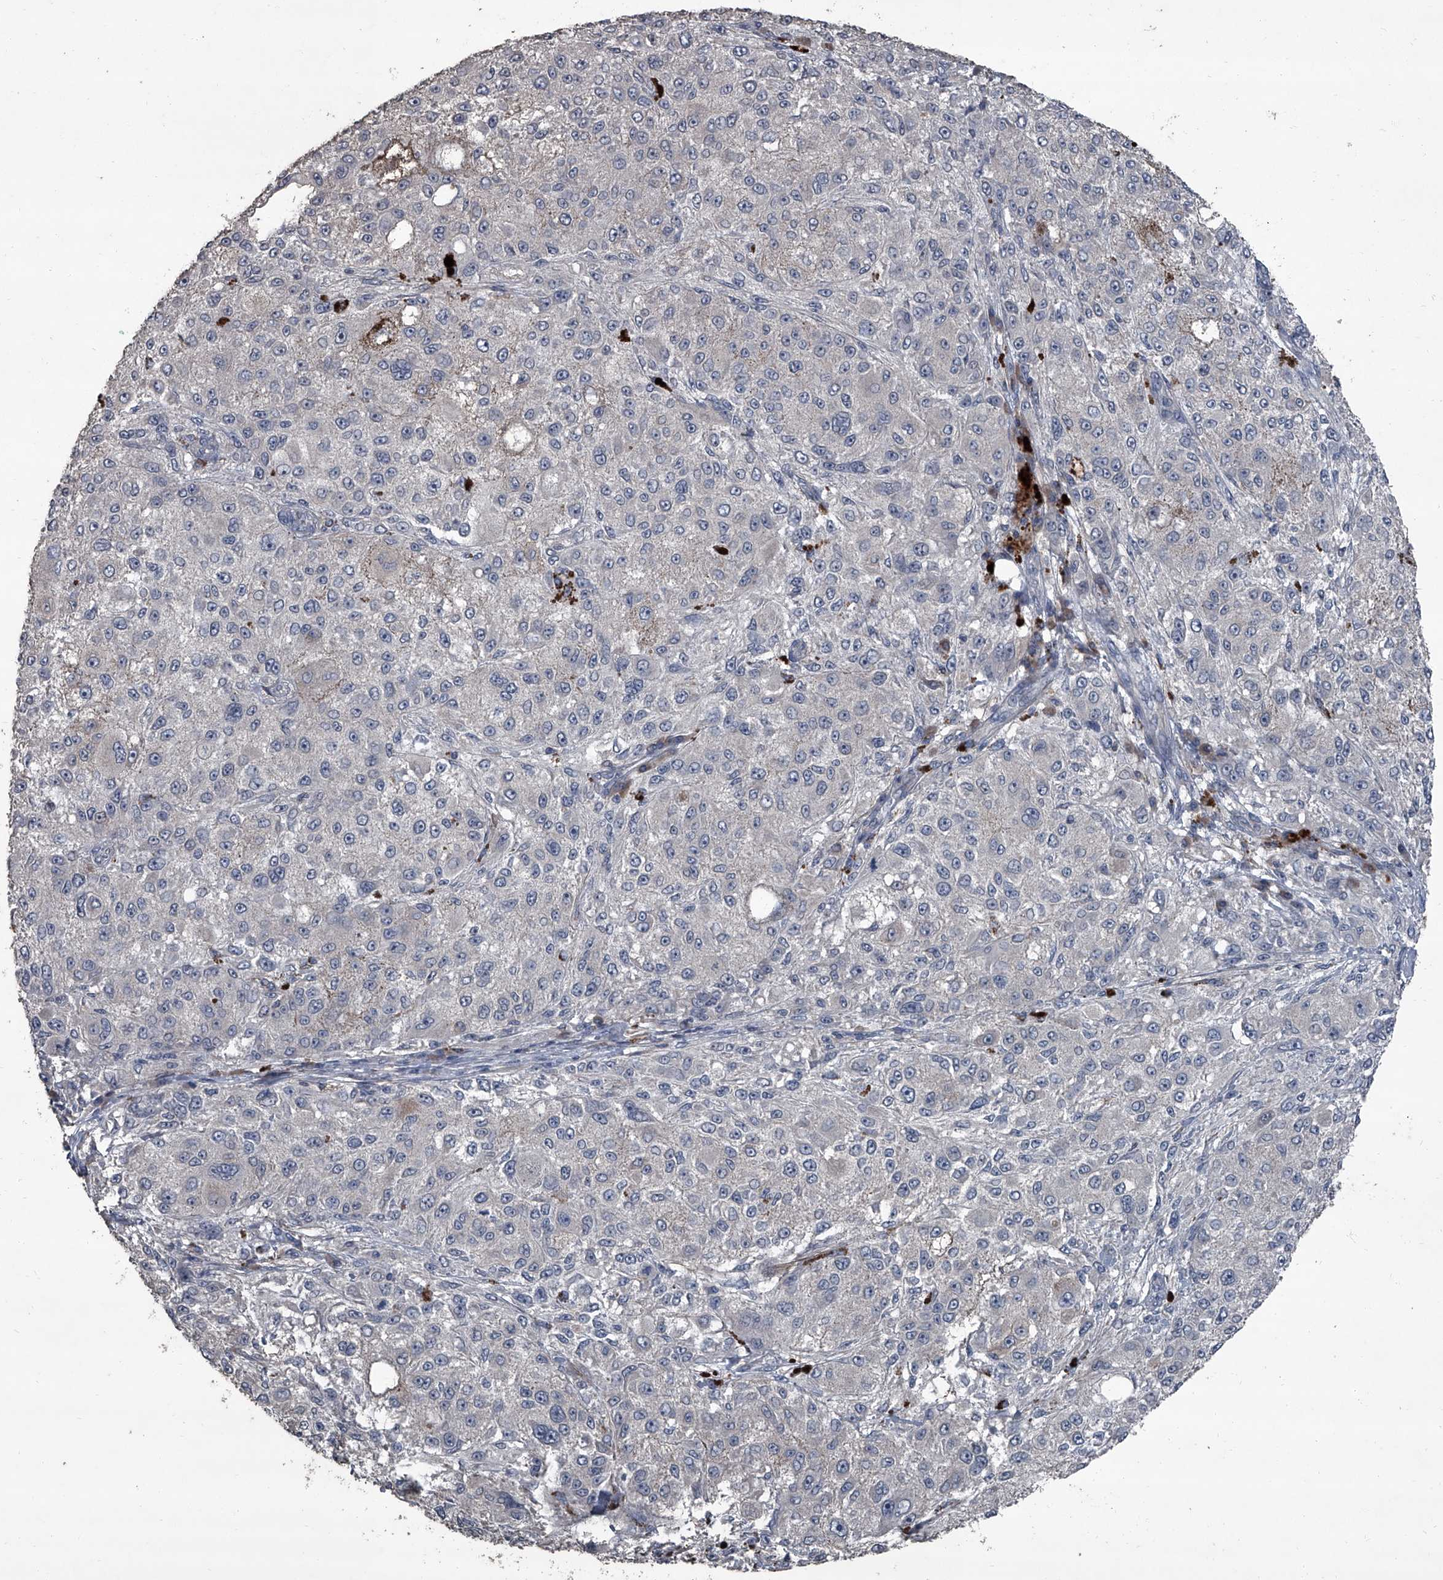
{"staining": {"intensity": "negative", "quantity": "none", "location": "none"}, "tissue": "melanoma", "cell_type": "Tumor cells", "image_type": "cancer", "snomed": [{"axis": "morphology", "description": "Necrosis, NOS"}, {"axis": "morphology", "description": "Malignant melanoma, NOS"}, {"axis": "topography", "description": "Skin"}], "caption": "The immunohistochemistry photomicrograph has no significant staining in tumor cells of melanoma tissue.", "gene": "OARD1", "patient": {"sex": "female", "age": 87}}